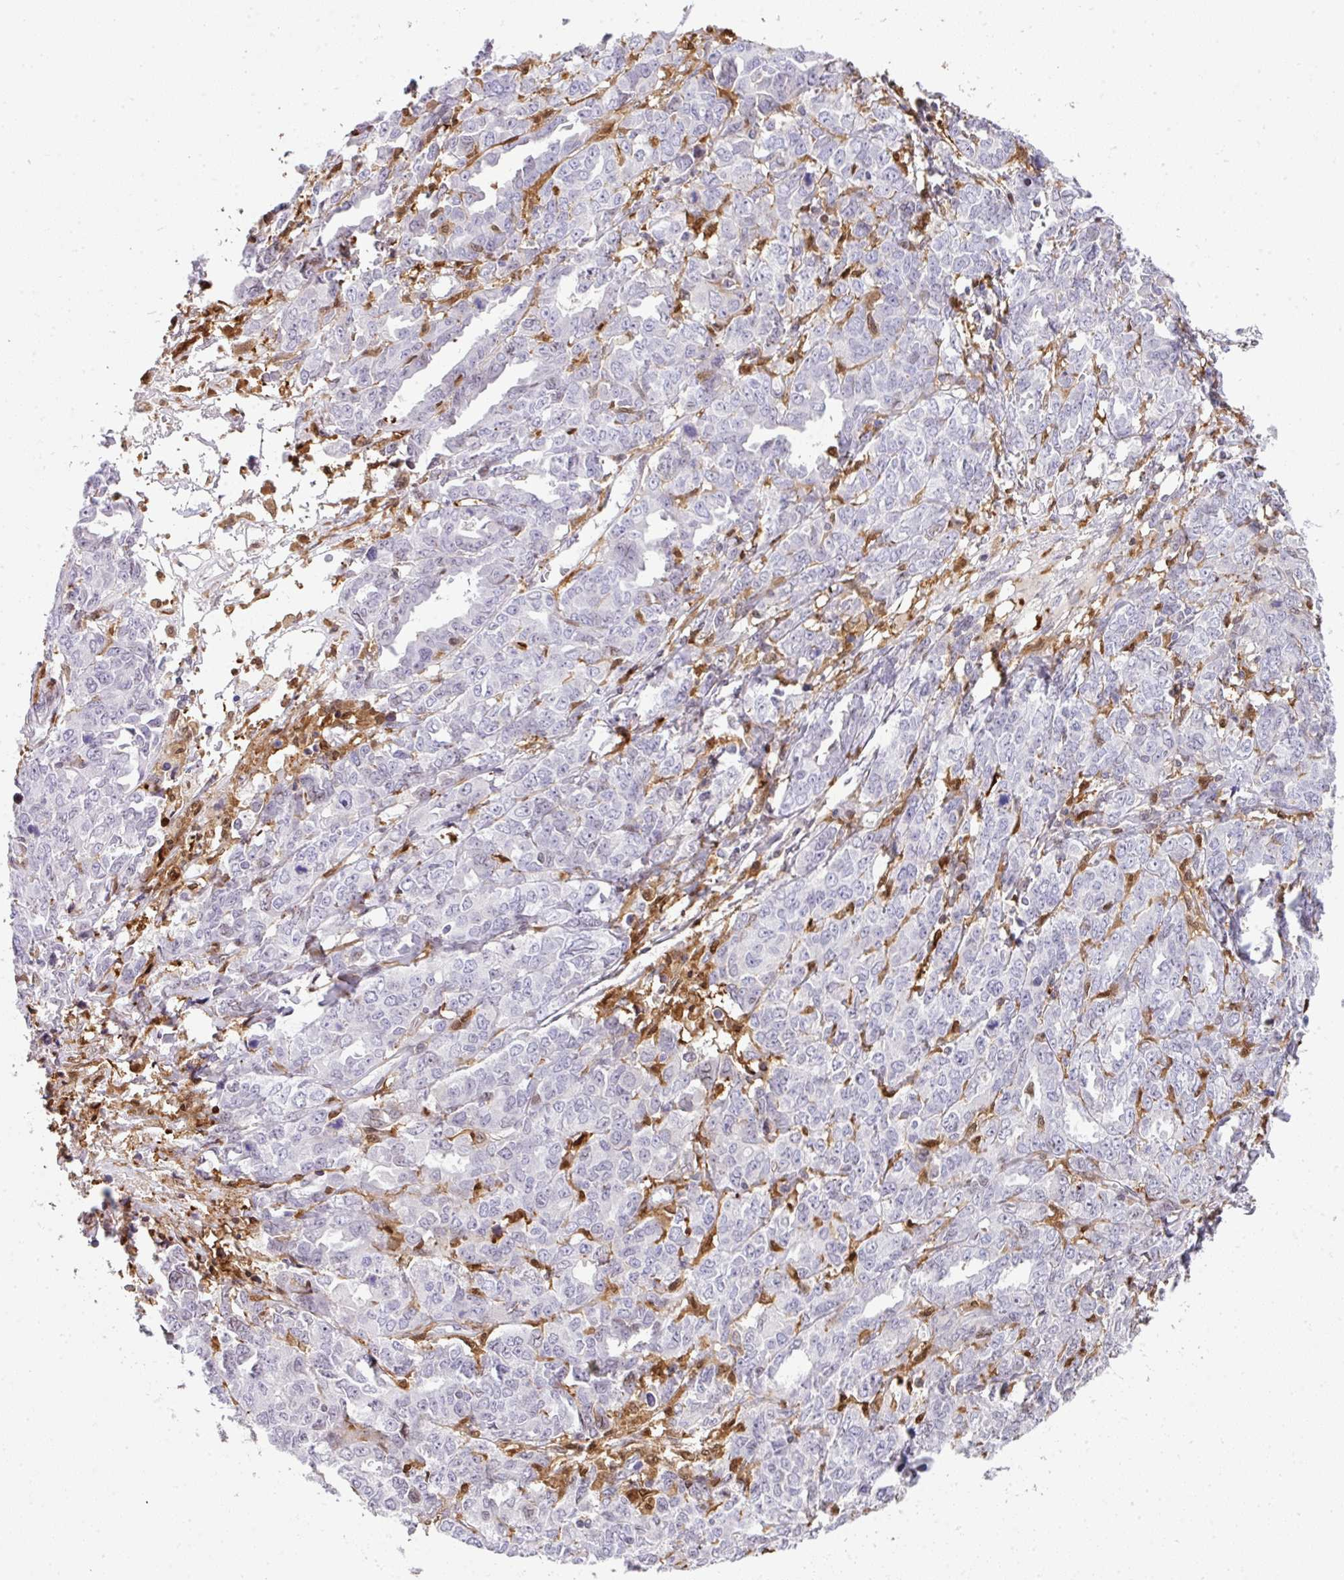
{"staining": {"intensity": "negative", "quantity": "none", "location": "none"}, "tissue": "ovarian cancer", "cell_type": "Tumor cells", "image_type": "cancer", "snomed": [{"axis": "morphology", "description": "Adenocarcinoma, NOS"}, {"axis": "morphology", "description": "Carcinoma, endometroid"}, {"axis": "topography", "description": "Ovary"}], "caption": "A high-resolution photomicrograph shows immunohistochemistry staining of ovarian cancer, which demonstrates no significant positivity in tumor cells.", "gene": "PLK1", "patient": {"sex": "female", "age": 72}}